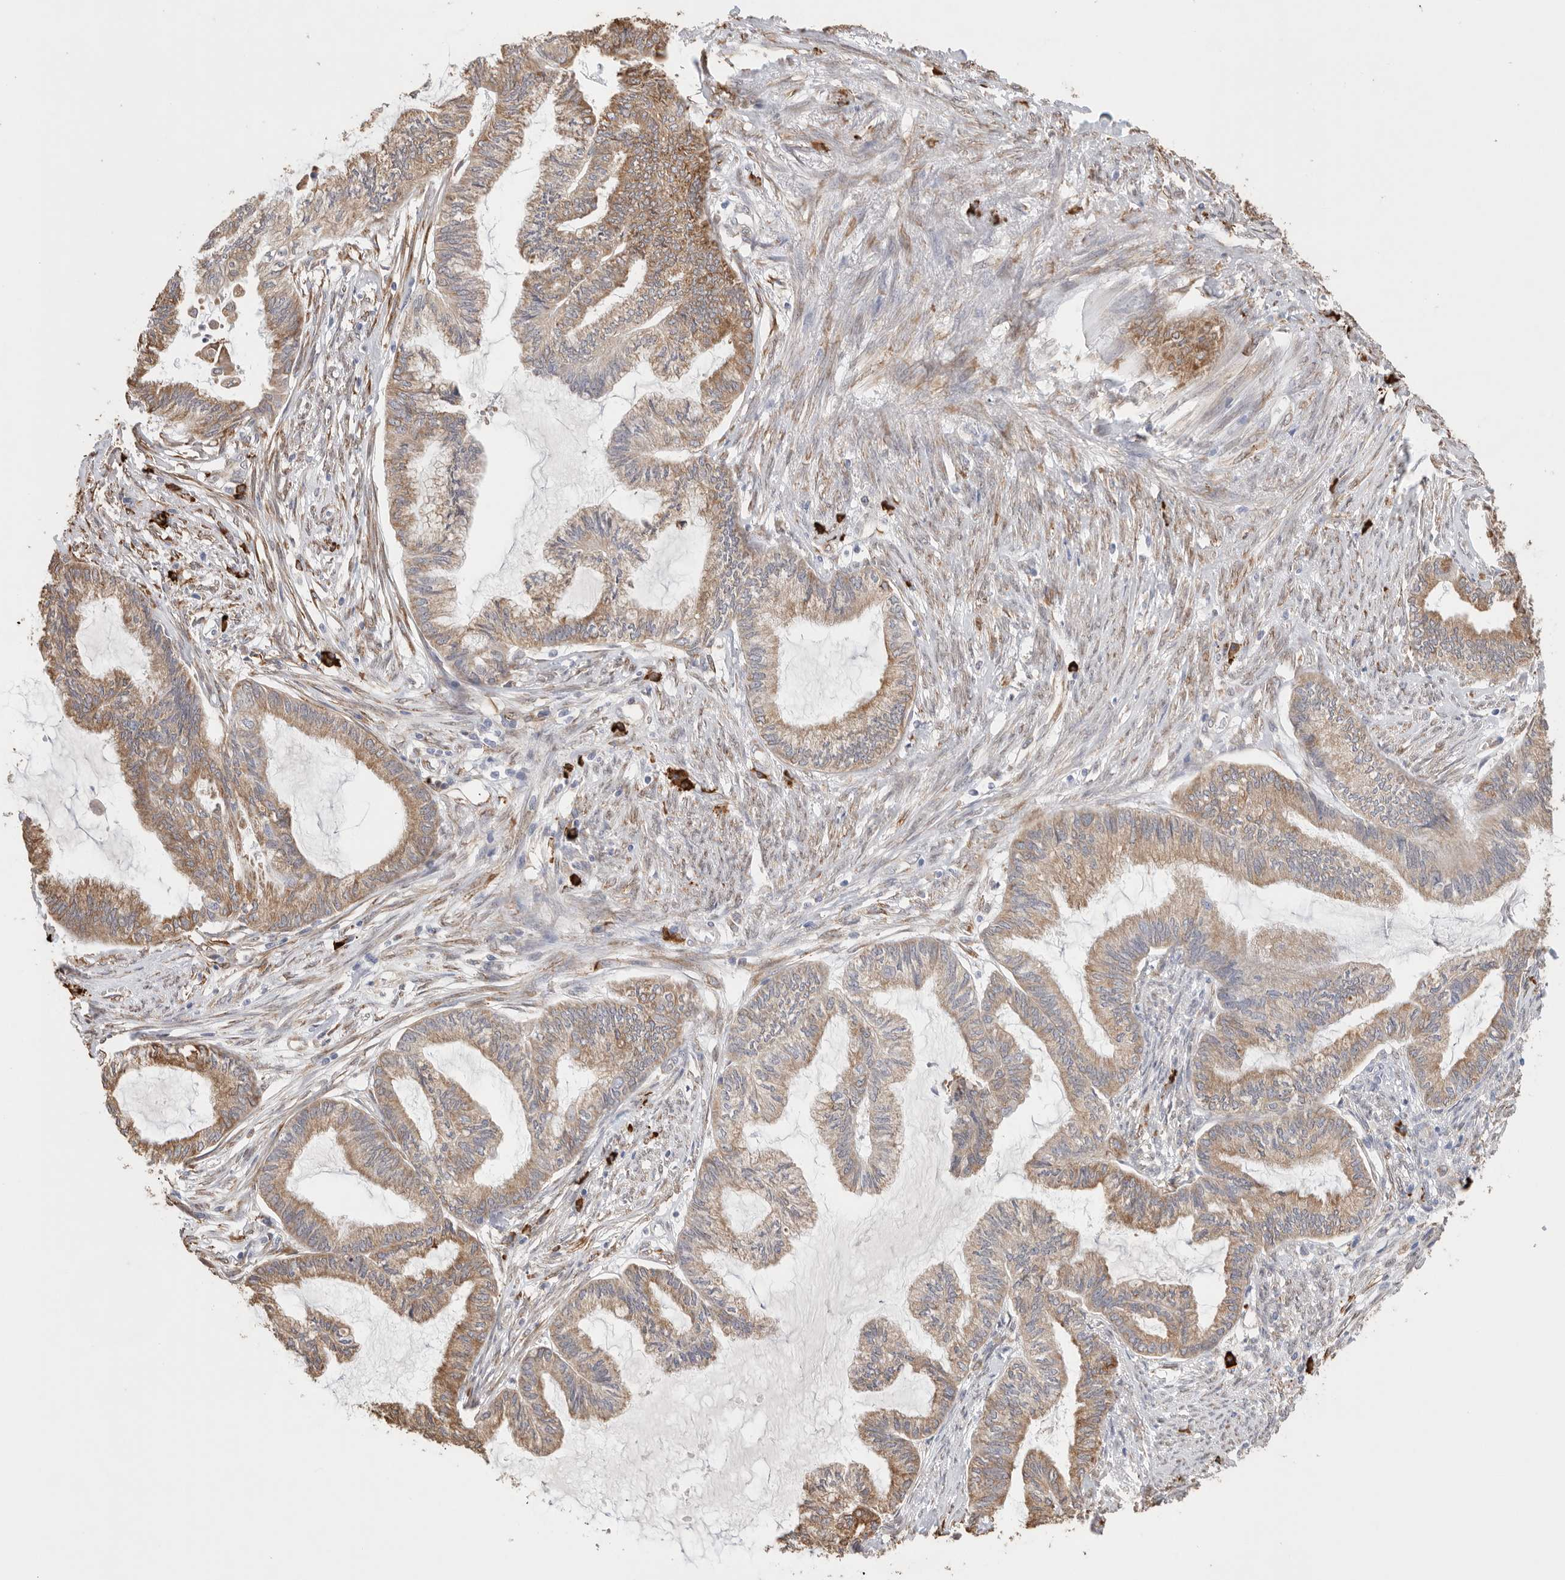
{"staining": {"intensity": "moderate", "quantity": ">75%", "location": "cytoplasmic/membranous"}, "tissue": "endometrial cancer", "cell_type": "Tumor cells", "image_type": "cancer", "snomed": [{"axis": "morphology", "description": "Adenocarcinoma, NOS"}, {"axis": "topography", "description": "Endometrium"}], "caption": "Immunohistochemical staining of endometrial cancer (adenocarcinoma) exhibits medium levels of moderate cytoplasmic/membranous protein positivity in about >75% of tumor cells. (IHC, brightfield microscopy, high magnification).", "gene": "BLOC1S5", "patient": {"sex": "female", "age": 86}}